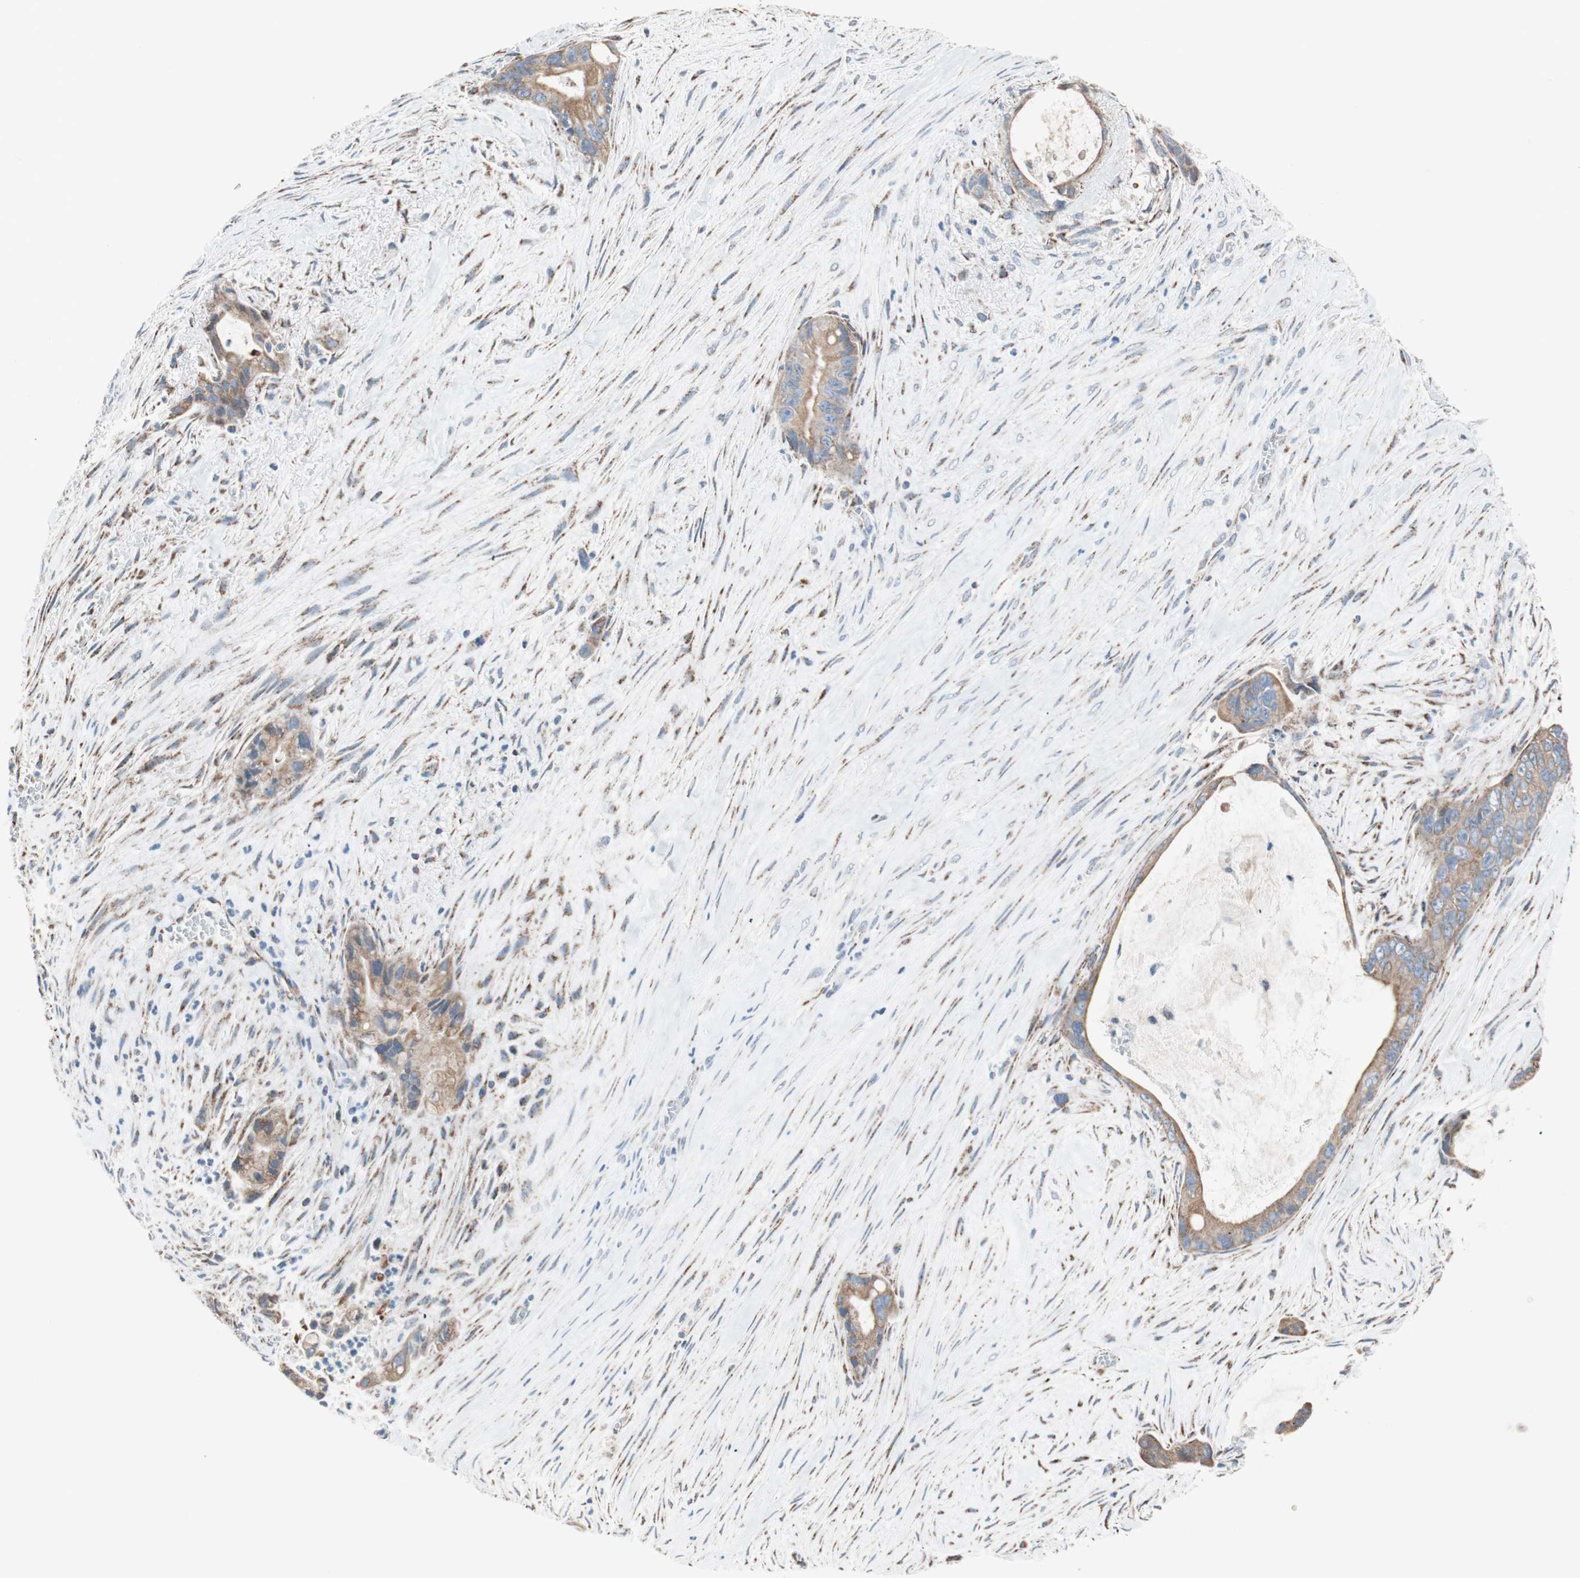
{"staining": {"intensity": "moderate", "quantity": ">75%", "location": "cytoplasmic/membranous"}, "tissue": "liver cancer", "cell_type": "Tumor cells", "image_type": "cancer", "snomed": [{"axis": "morphology", "description": "Cholangiocarcinoma"}, {"axis": "topography", "description": "Liver"}], "caption": "Cholangiocarcinoma (liver) was stained to show a protein in brown. There is medium levels of moderate cytoplasmic/membranous positivity in approximately >75% of tumor cells.", "gene": "PCSK4", "patient": {"sex": "female", "age": 55}}